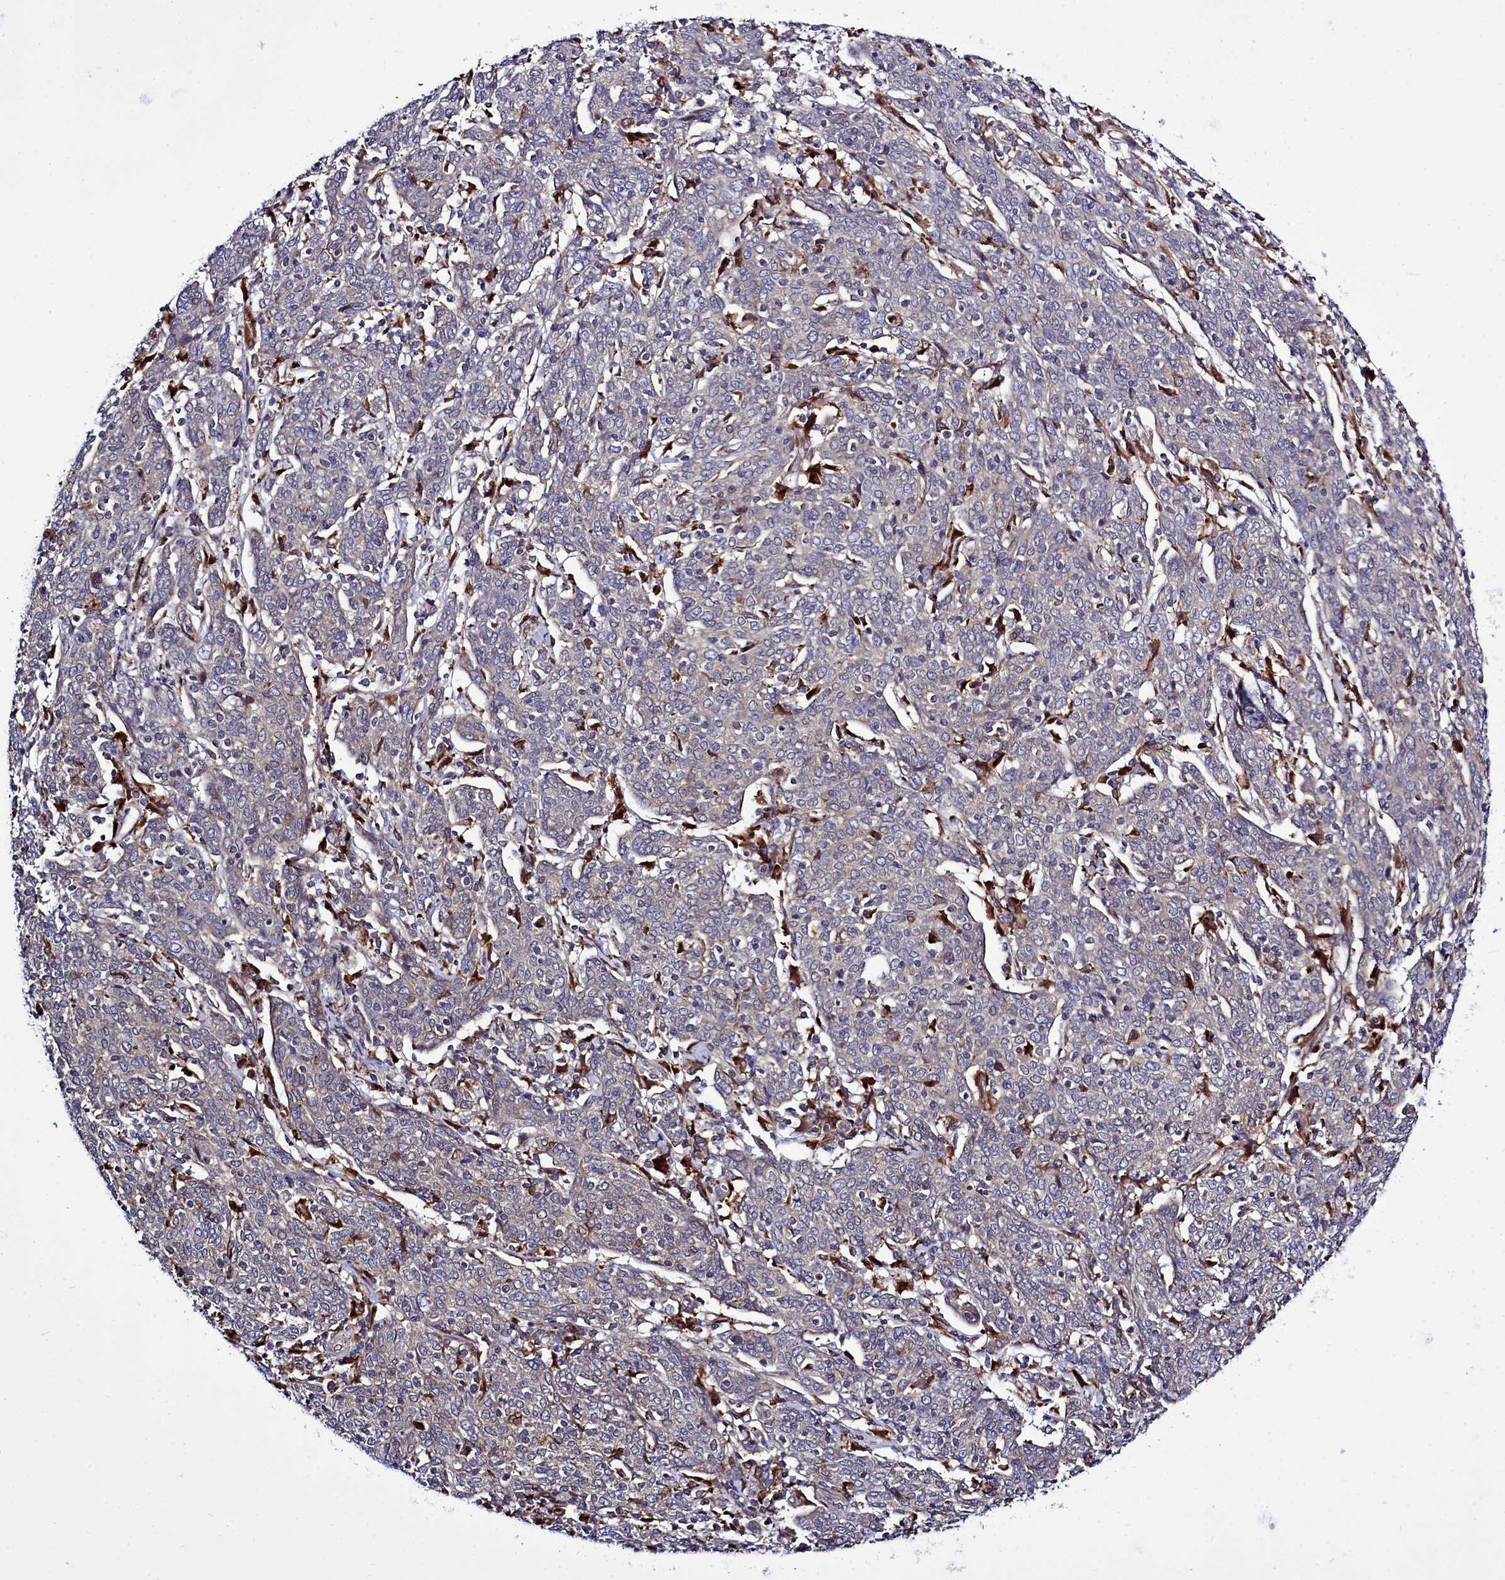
{"staining": {"intensity": "weak", "quantity": "<25%", "location": "cytoplasmic/membranous"}, "tissue": "cervical cancer", "cell_type": "Tumor cells", "image_type": "cancer", "snomed": [{"axis": "morphology", "description": "Squamous cell carcinoma, NOS"}, {"axis": "topography", "description": "Cervix"}], "caption": "Immunohistochemical staining of cervical cancer exhibits no significant positivity in tumor cells.", "gene": "RAPGEF4", "patient": {"sex": "female", "age": 67}}